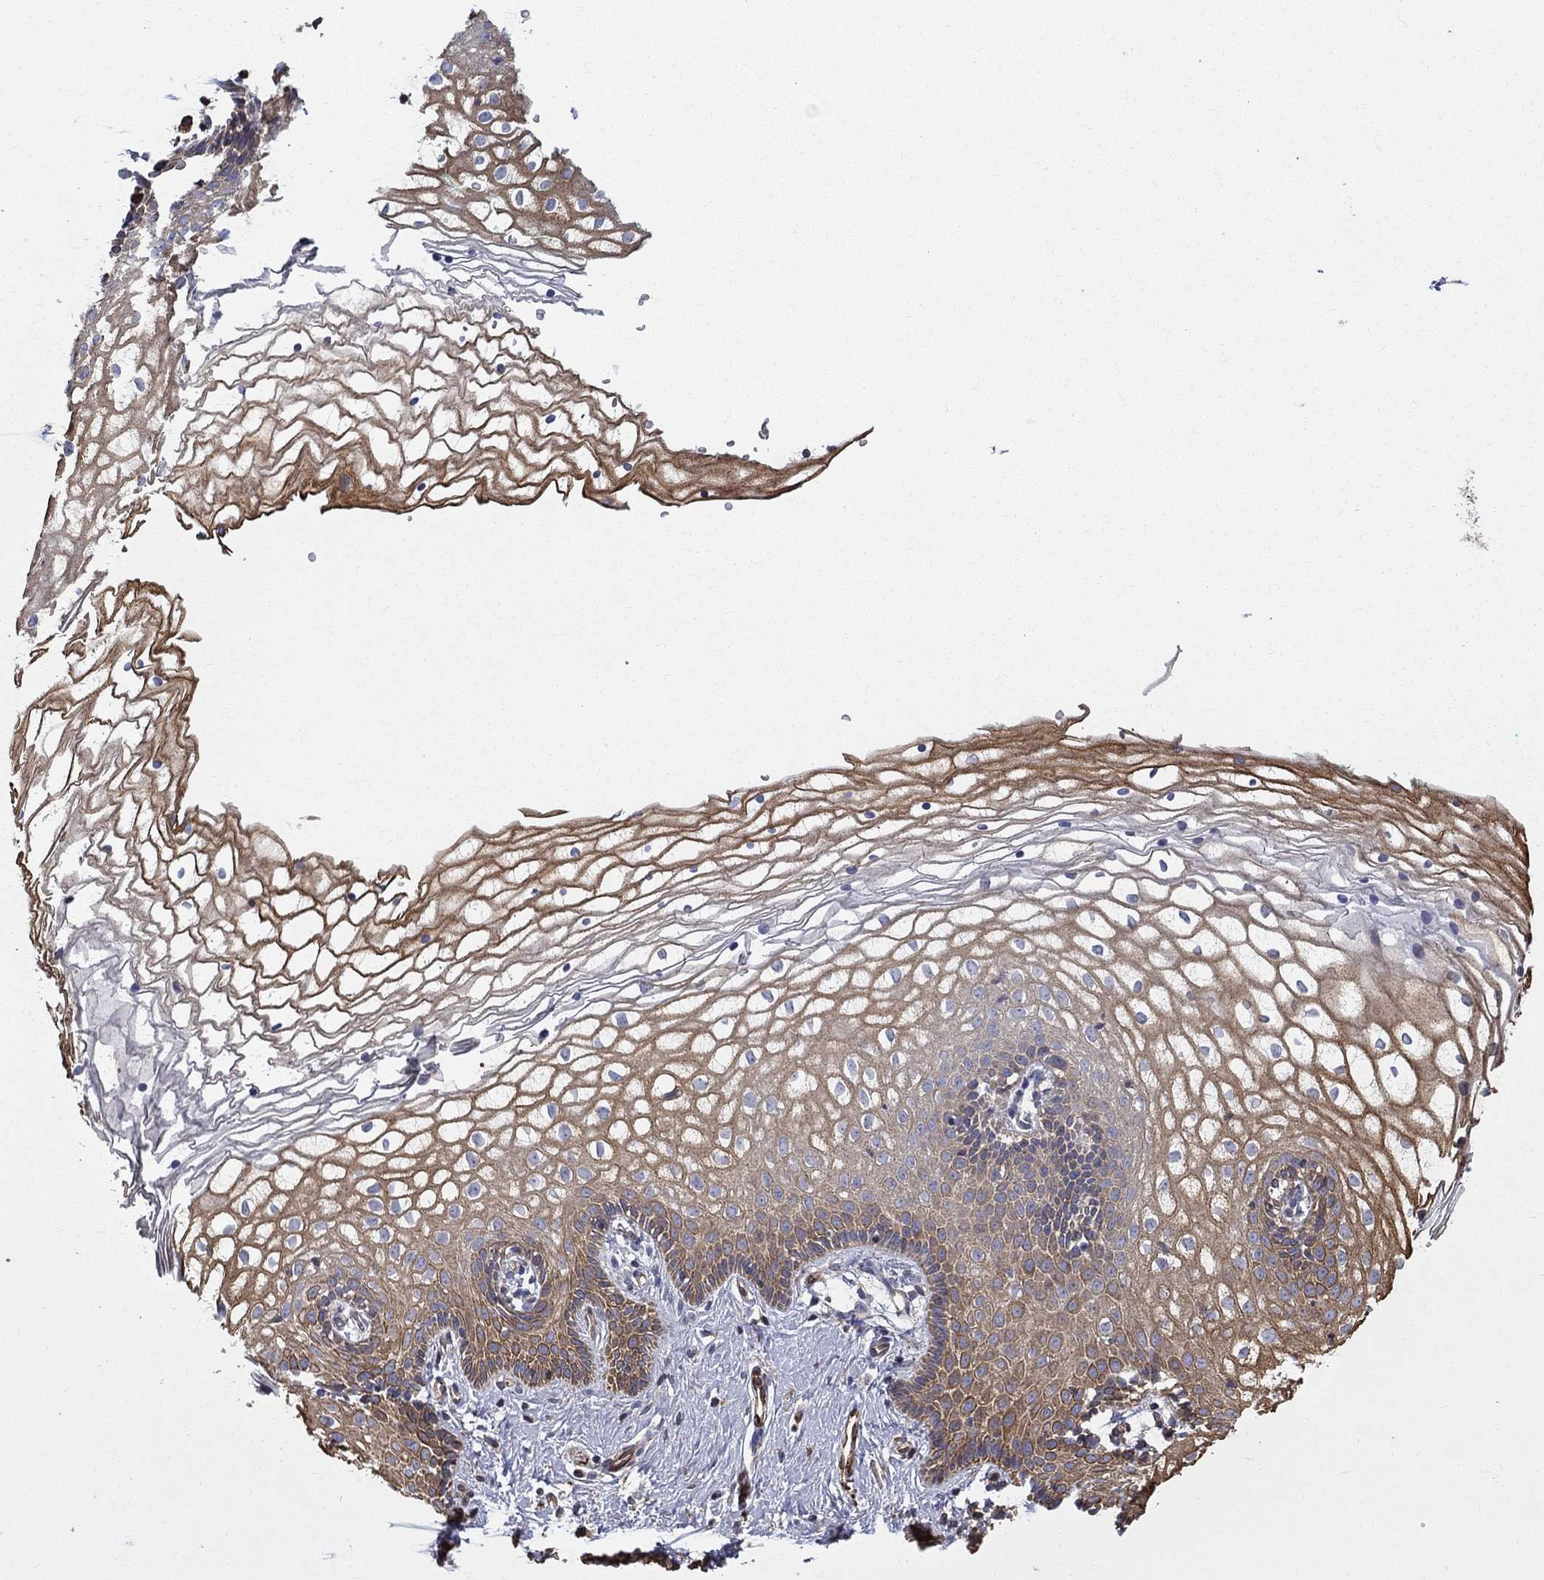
{"staining": {"intensity": "moderate", "quantity": ">75%", "location": "cytoplasmic/membranous"}, "tissue": "vagina", "cell_type": "Squamous epithelial cells", "image_type": "normal", "snomed": [{"axis": "morphology", "description": "Normal tissue, NOS"}, {"axis": "topography", "description": "Vagina"}], "caption": "A micrograph of vagina stained for a protein demonstrates moderate cytoplasmic/membranous brown staining in squamous epithelial cells. The protein is shown in brown color, while the nuclei are stained blue.", "gene": "NPHP1", "patient": {"sex": "female", "age": 36}}